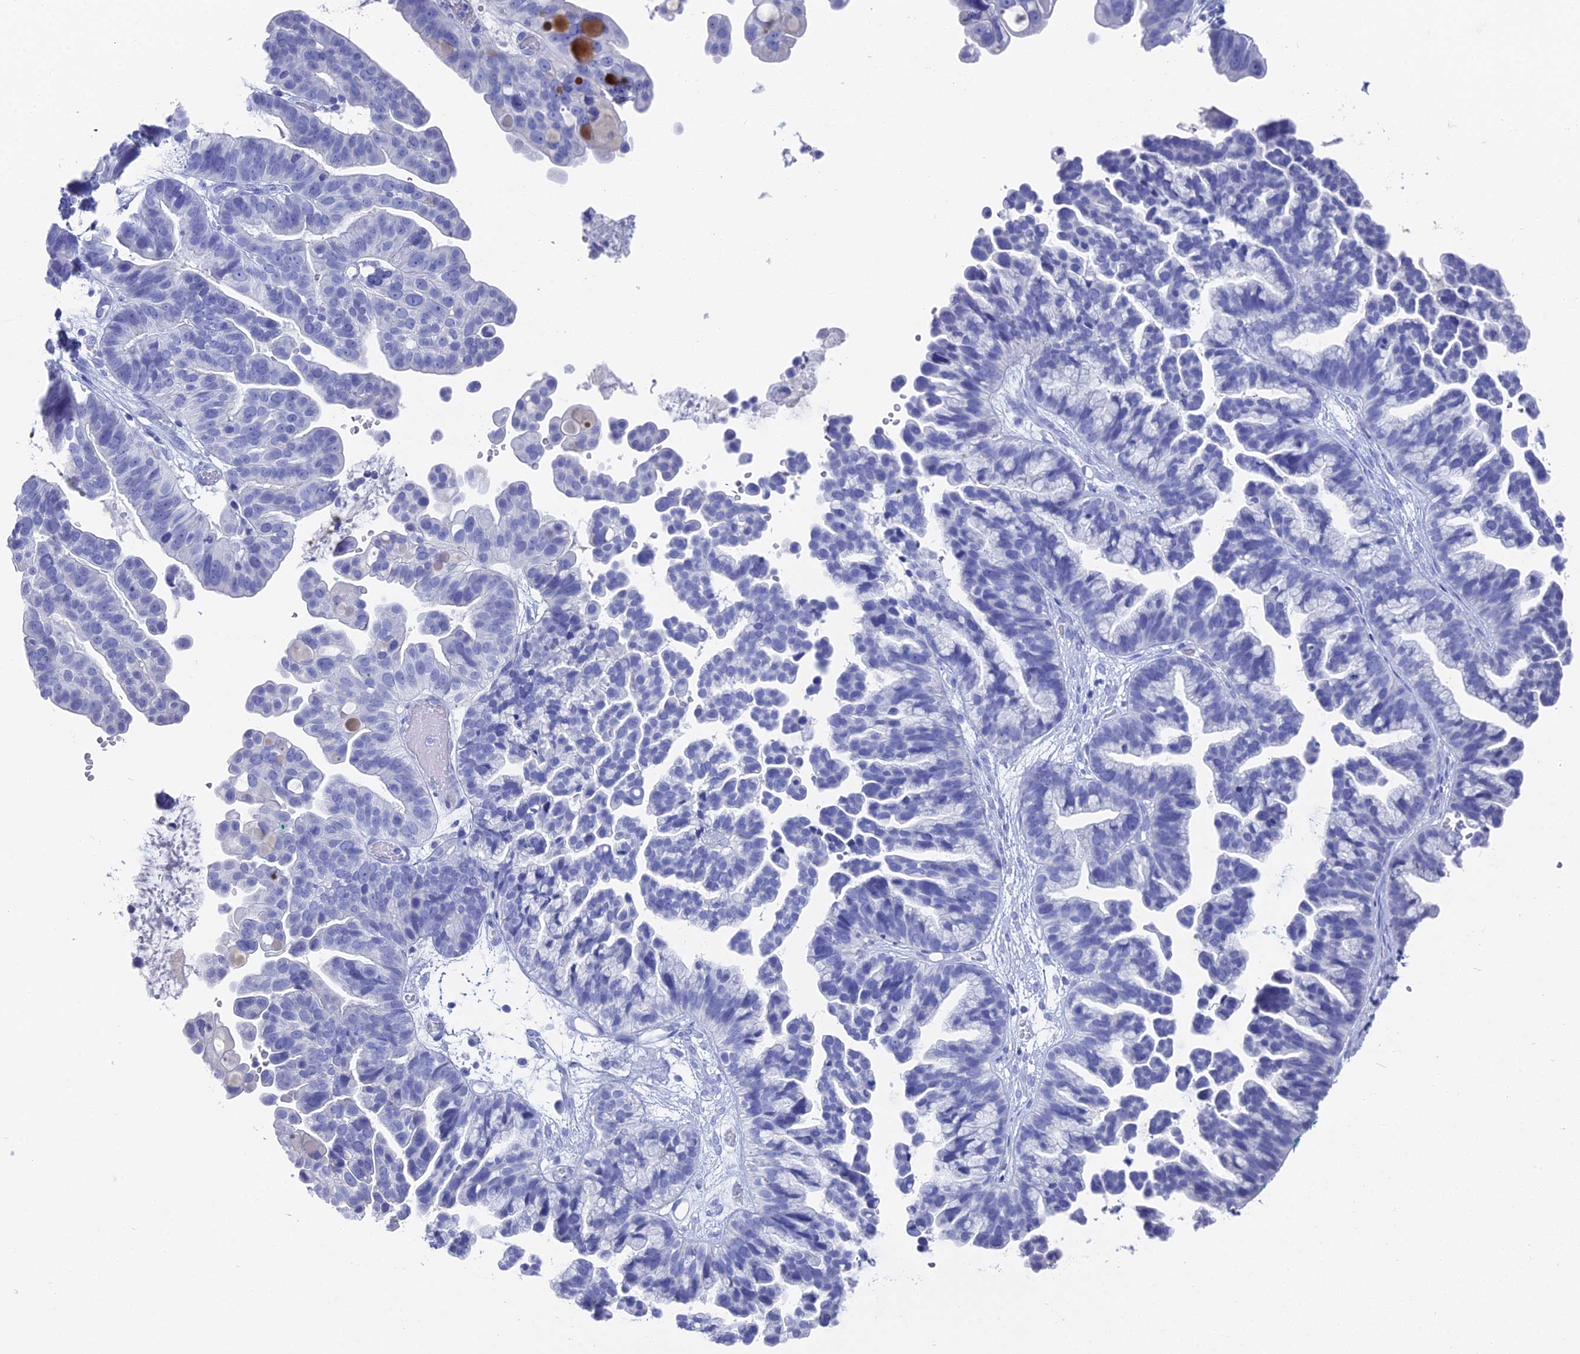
{"staining": {"intensity": "negative", "quantity": "none", "location": "none"}, "tissue": "ovarian cancer", "cell_type": "Tumor cells", "image_type": "cancer", "snomed": [{"axis": "morphology", "description": "Cystadenocarcinoma, serous, NOS"}, {"axis": "topography", "description": "Ovary"}], "caption": "High magnification brightfield microscopy of ovarian cancer stained with DAB (3,3'-diaminobenzidine) (brown) and counterstained with hematoxylin (blue): tumor cells show no significant staining.", "gene": "ENPP3", "patient": {"sex": "female", "age": 56}}